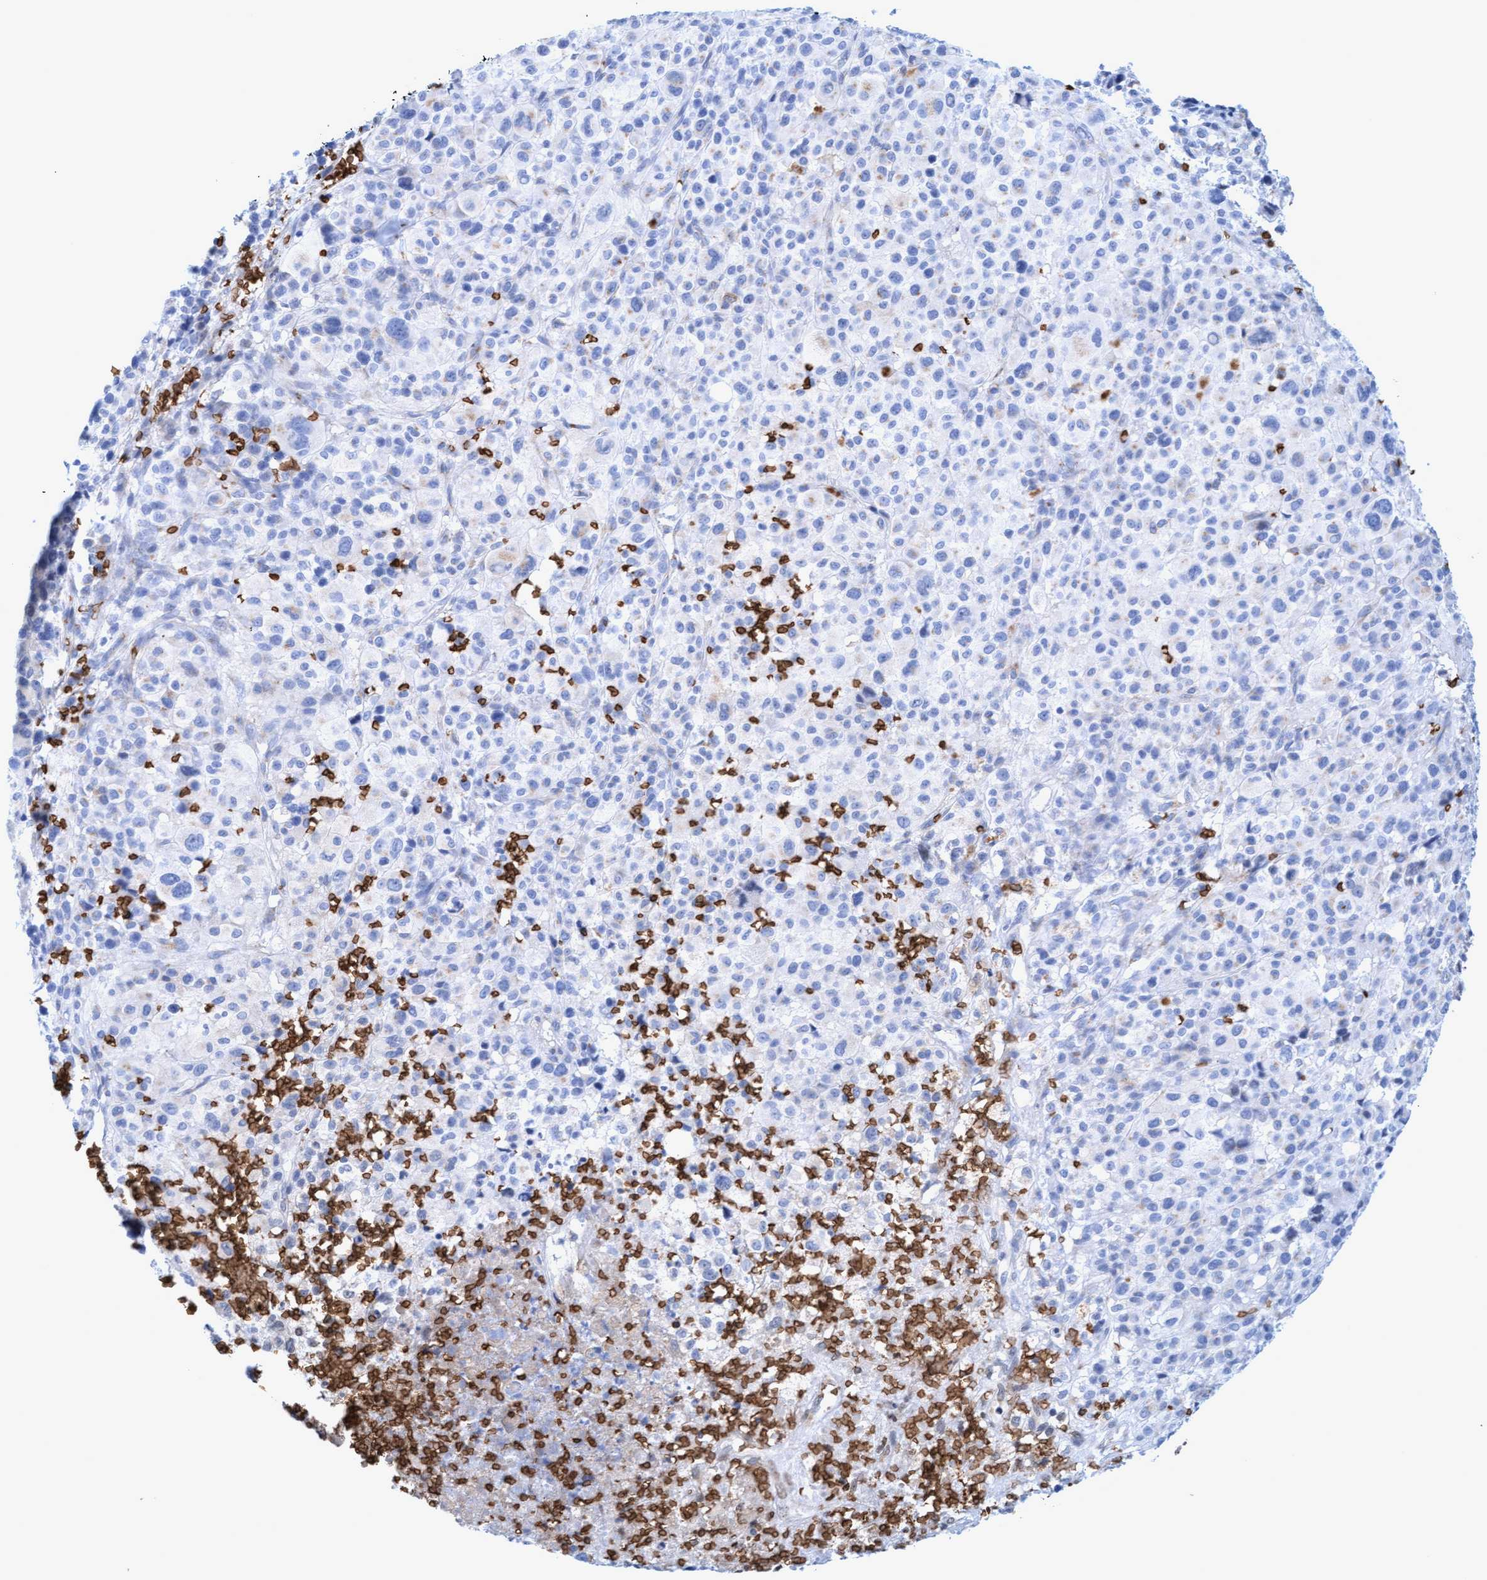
{"staining": {"intensity": "negative", "quantity": "none", "location": "none"}, "tissue": "melanoma", "cell_type": "Tumor cells", "image_type": "cancer", "snomed": [{"axis": "morphology", "description": "Malignant melanoma, Metastatic site"}, {"axis": "topography", "description": "Skin"}], "caption": "A high-resolution histopathology image shows immunohistochemistry staining of malignant melanoma (metastatic site), which shows no significant staining in tumor cells.", "gene": "SPEM2", "patient": {"sex": "female", "age": 74}}